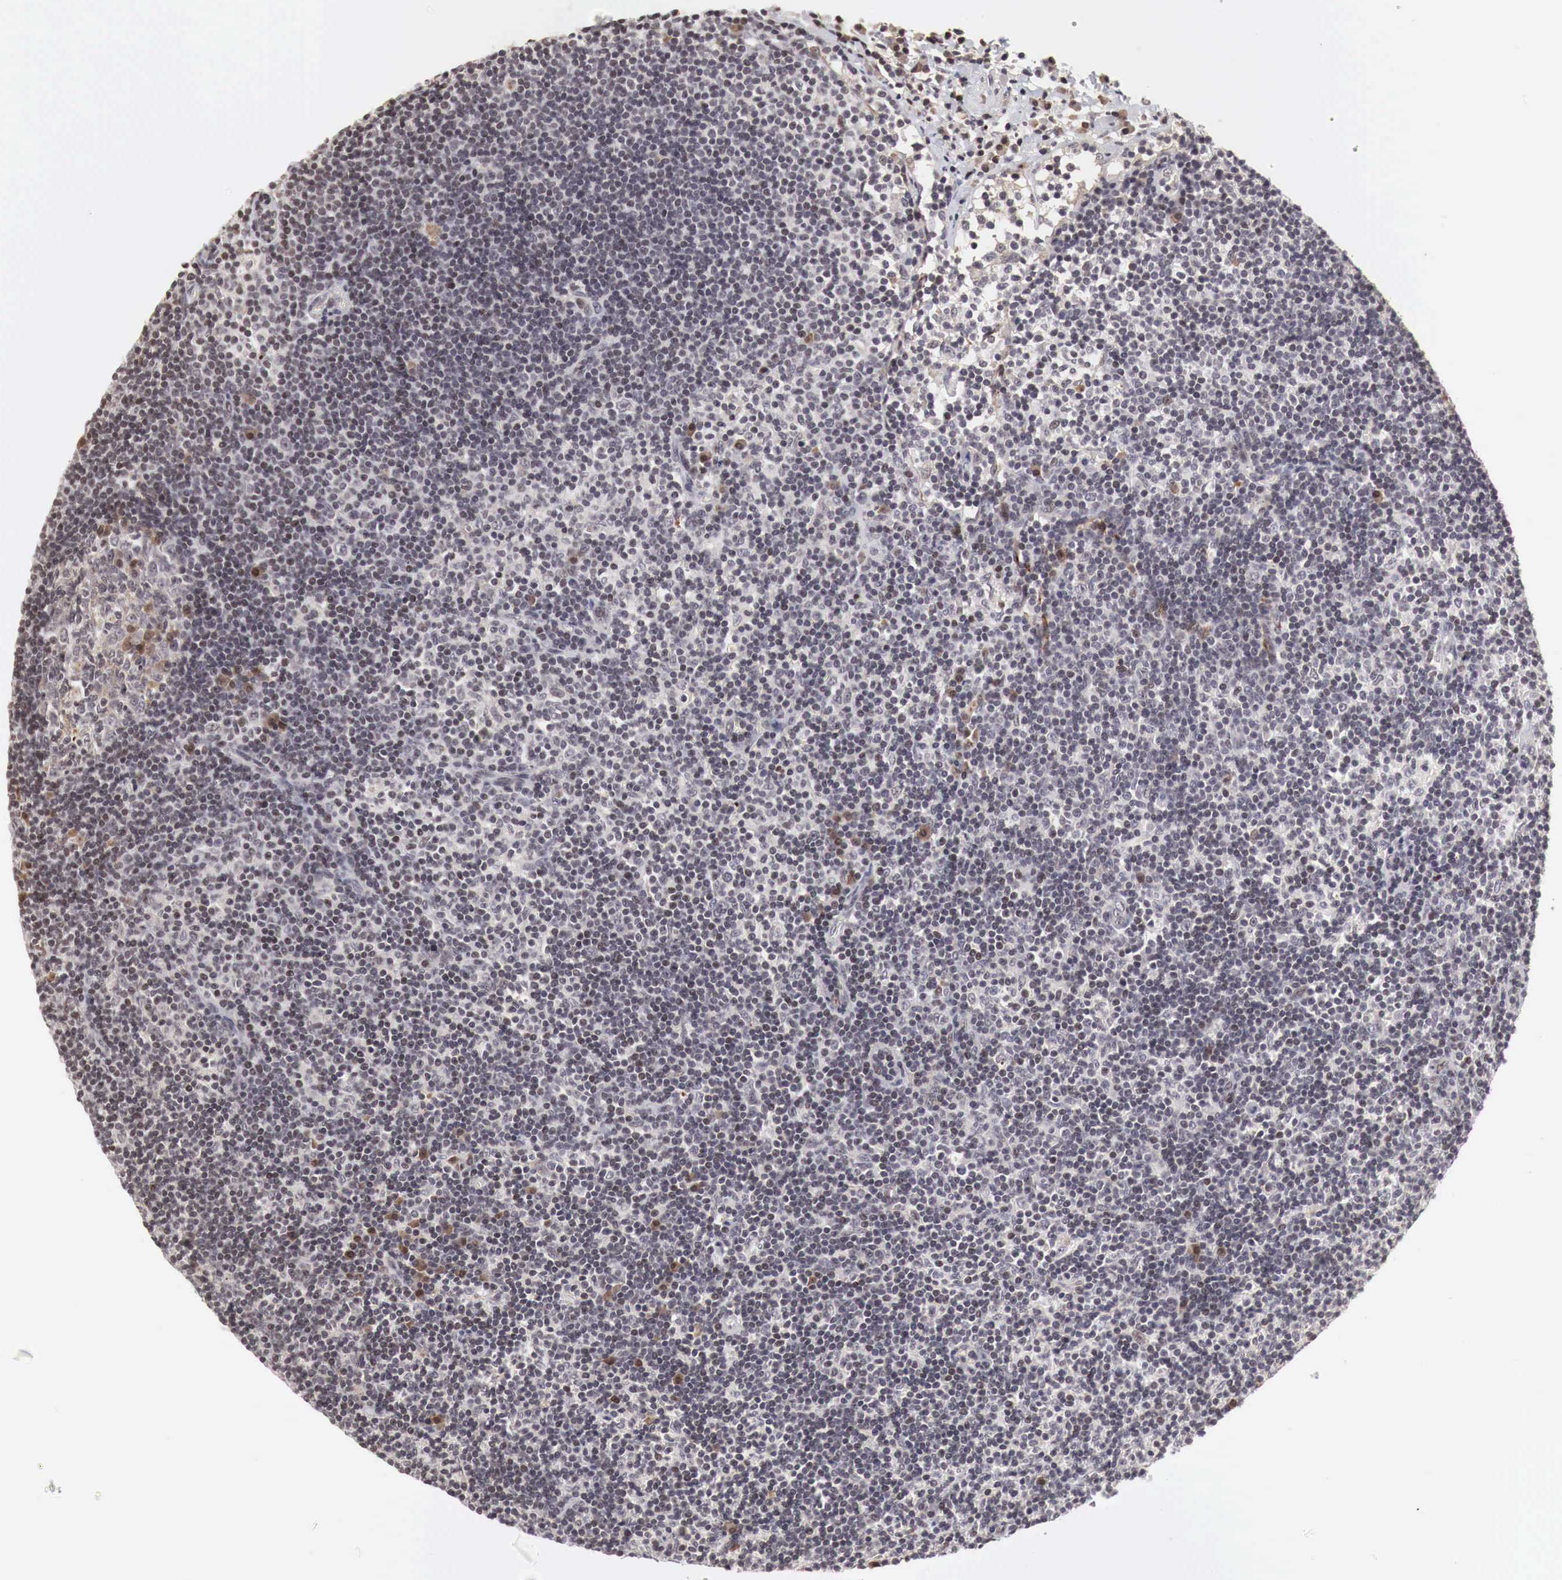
{"staining": {"intensity": "weak", "quantity": "<25%", "location": "cytoplasmic/membranous,nuclear"}, "tissue": "lymph node", "cell_type": "Germinal center cells", "image_type": "normal", "snomed": [{"axis": "morphology", "description": "Normal tissue, NOS"}, {"axis": "topography", "description": "Lymph node"}], "caption": "High power microscopy micrograph of an immunohistochemistry (IHC) photomicrograph of normal lymph node, revealing no significant positivity in germinal center cells.", "gene": "DACH2", "patient": {"sex": "female", "age": 53}}